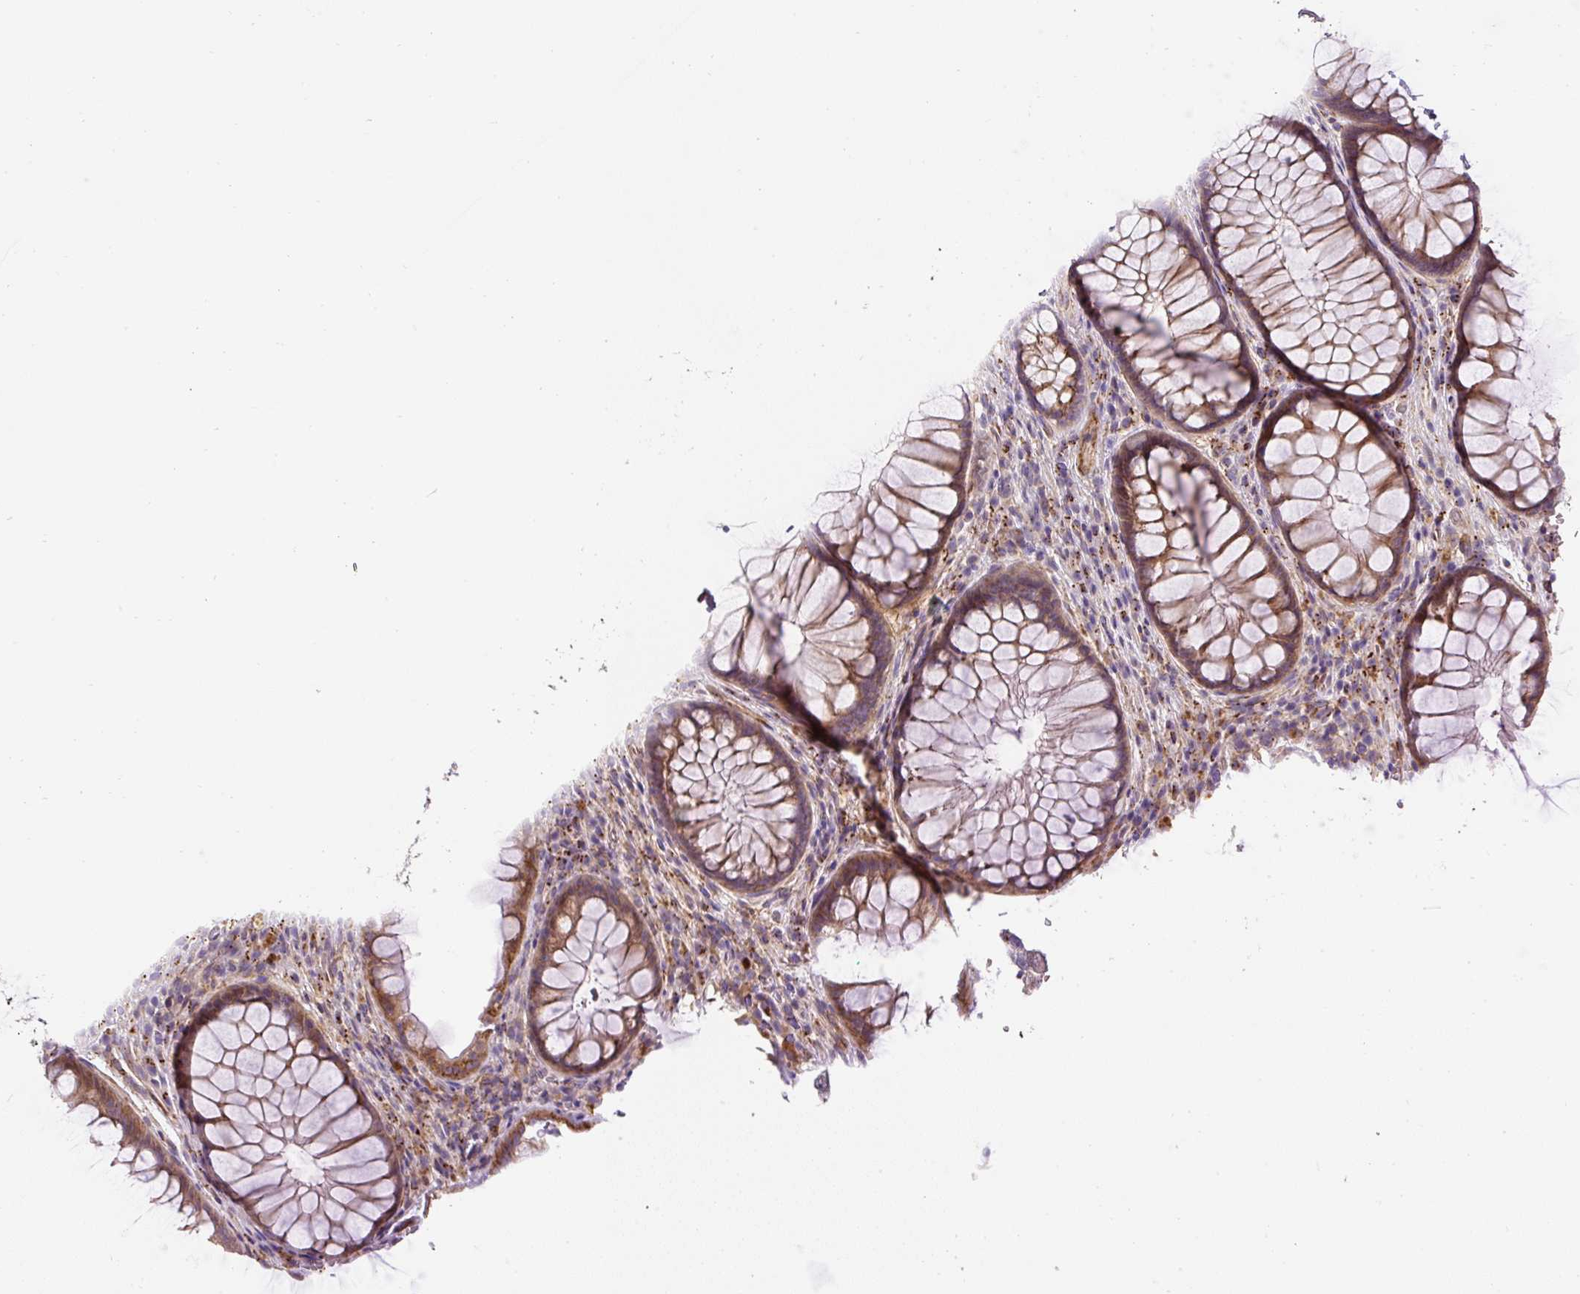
{"staining": {"intensity": "moderate", "quantity": ">75%", "location": "cytoplasmic/membranous"}, "tissue": "rectum", "cell_type": "Glandular cells", "image_type": "normal", "snomed": [{"axis": "morphology", "description": "Normal tissue, NOS"}, {"axis": "topography", "description": "Rectum"}], "caption": "Protein analysis of benign rectum shows moderate cytoplasmic/membranous positivity in approximately >75% of glandular cells.", "gene": "RNF170", "patient": {"sex": "male", "age": 53}}